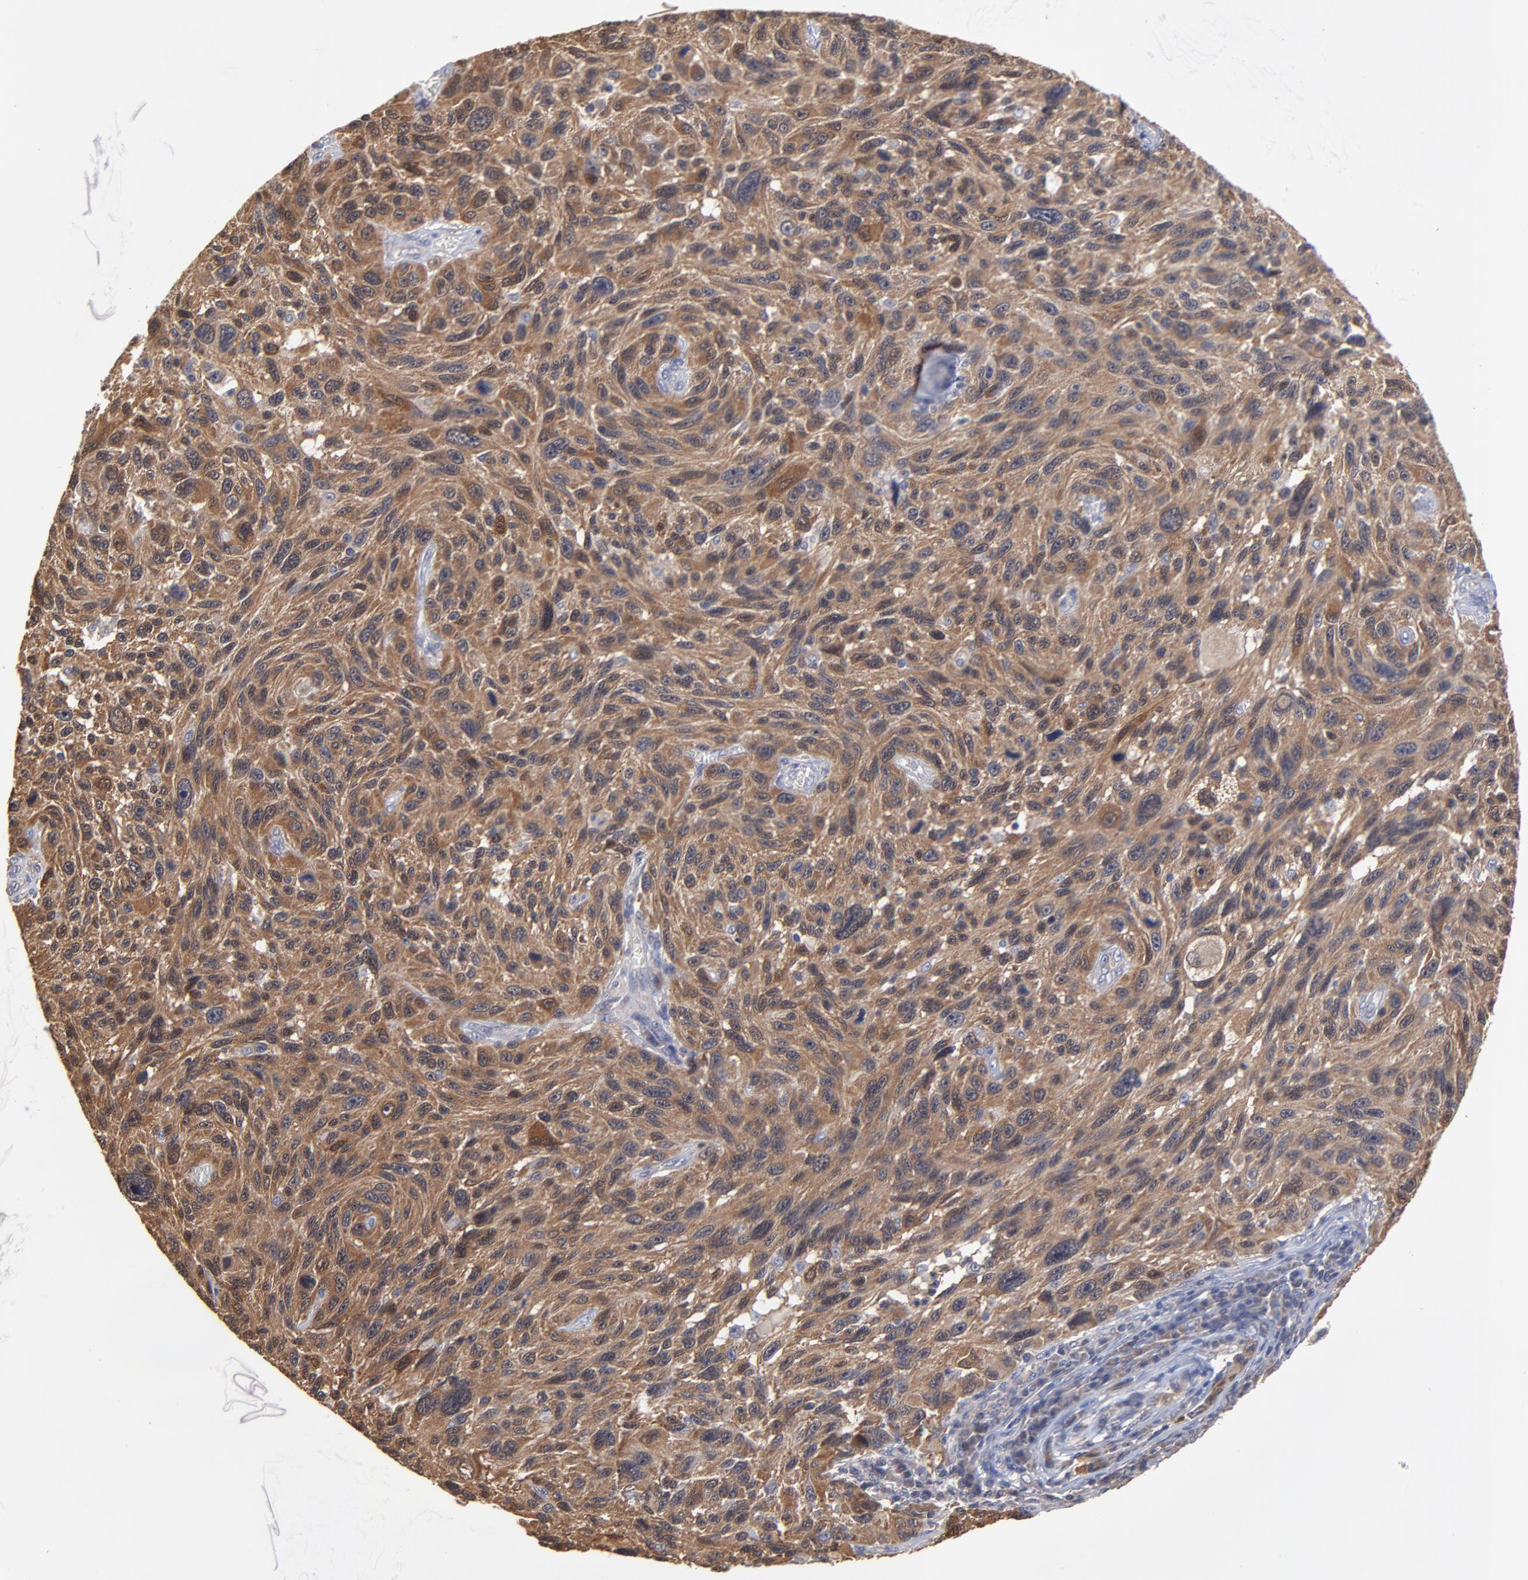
{"staining": {"intensity": "moderate", "quantity": ">75%", "location": "cytoplasmic/membranous"}, "tissue": "melanoma", "cell_type": "Tumor cells", "image_type": "cancer", "snomed": [{"axis": "morphology", "description": "Malignant melanoma, NOS"}, {"axis": "topography", "description": "Skin"}], "caption": "An image of melanoma stained for a protein shows moderate cytoplasmic/membranous brown staining in tumor cells.", "gene": "PCMT1", "patient": {"sex": "male", "age": 53}}